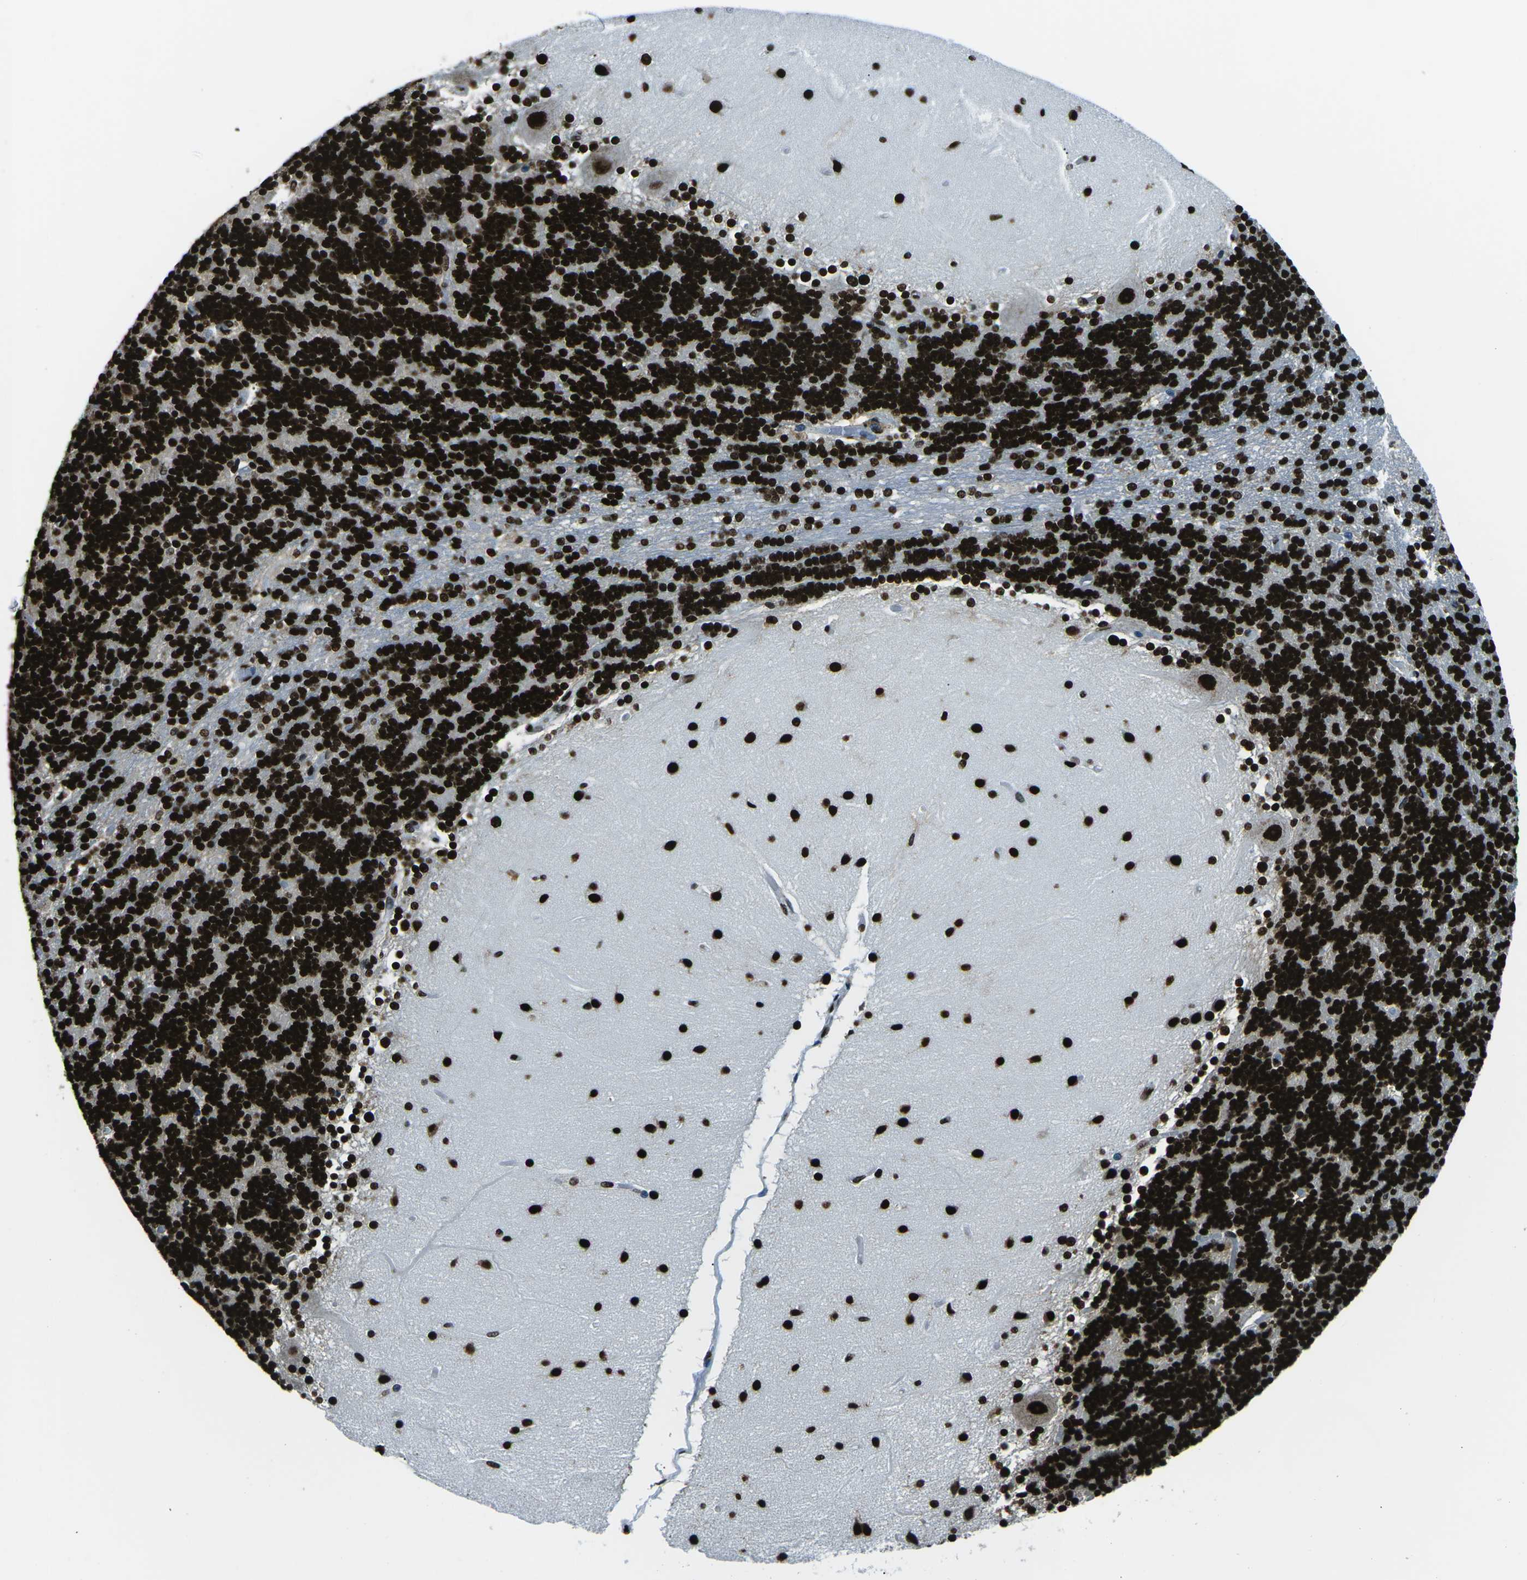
{"staining": {"intensity": "strong", "quantity": ">75%", "location": "nuclear"}, "tissue": "cerebellum", "cell_type": "Cells in granular layer", "image_type": "normal", "snomed": [{"axis": "morphology", "description": "Normal tissue, NOS"}, {"axis": "topography", "description": "Cerebellum"}], "caption": "Immunohistochemistry histopathology image of unremarkable cerebellum: human cerebellum stained using IHC shows high levels of strong protein expression localized specifically in the nuclear of cells in granular layer, appearing as a nuclear brown color.", "gene": "HNRNPL", "patient": {"sex": "female", "age": 54}}